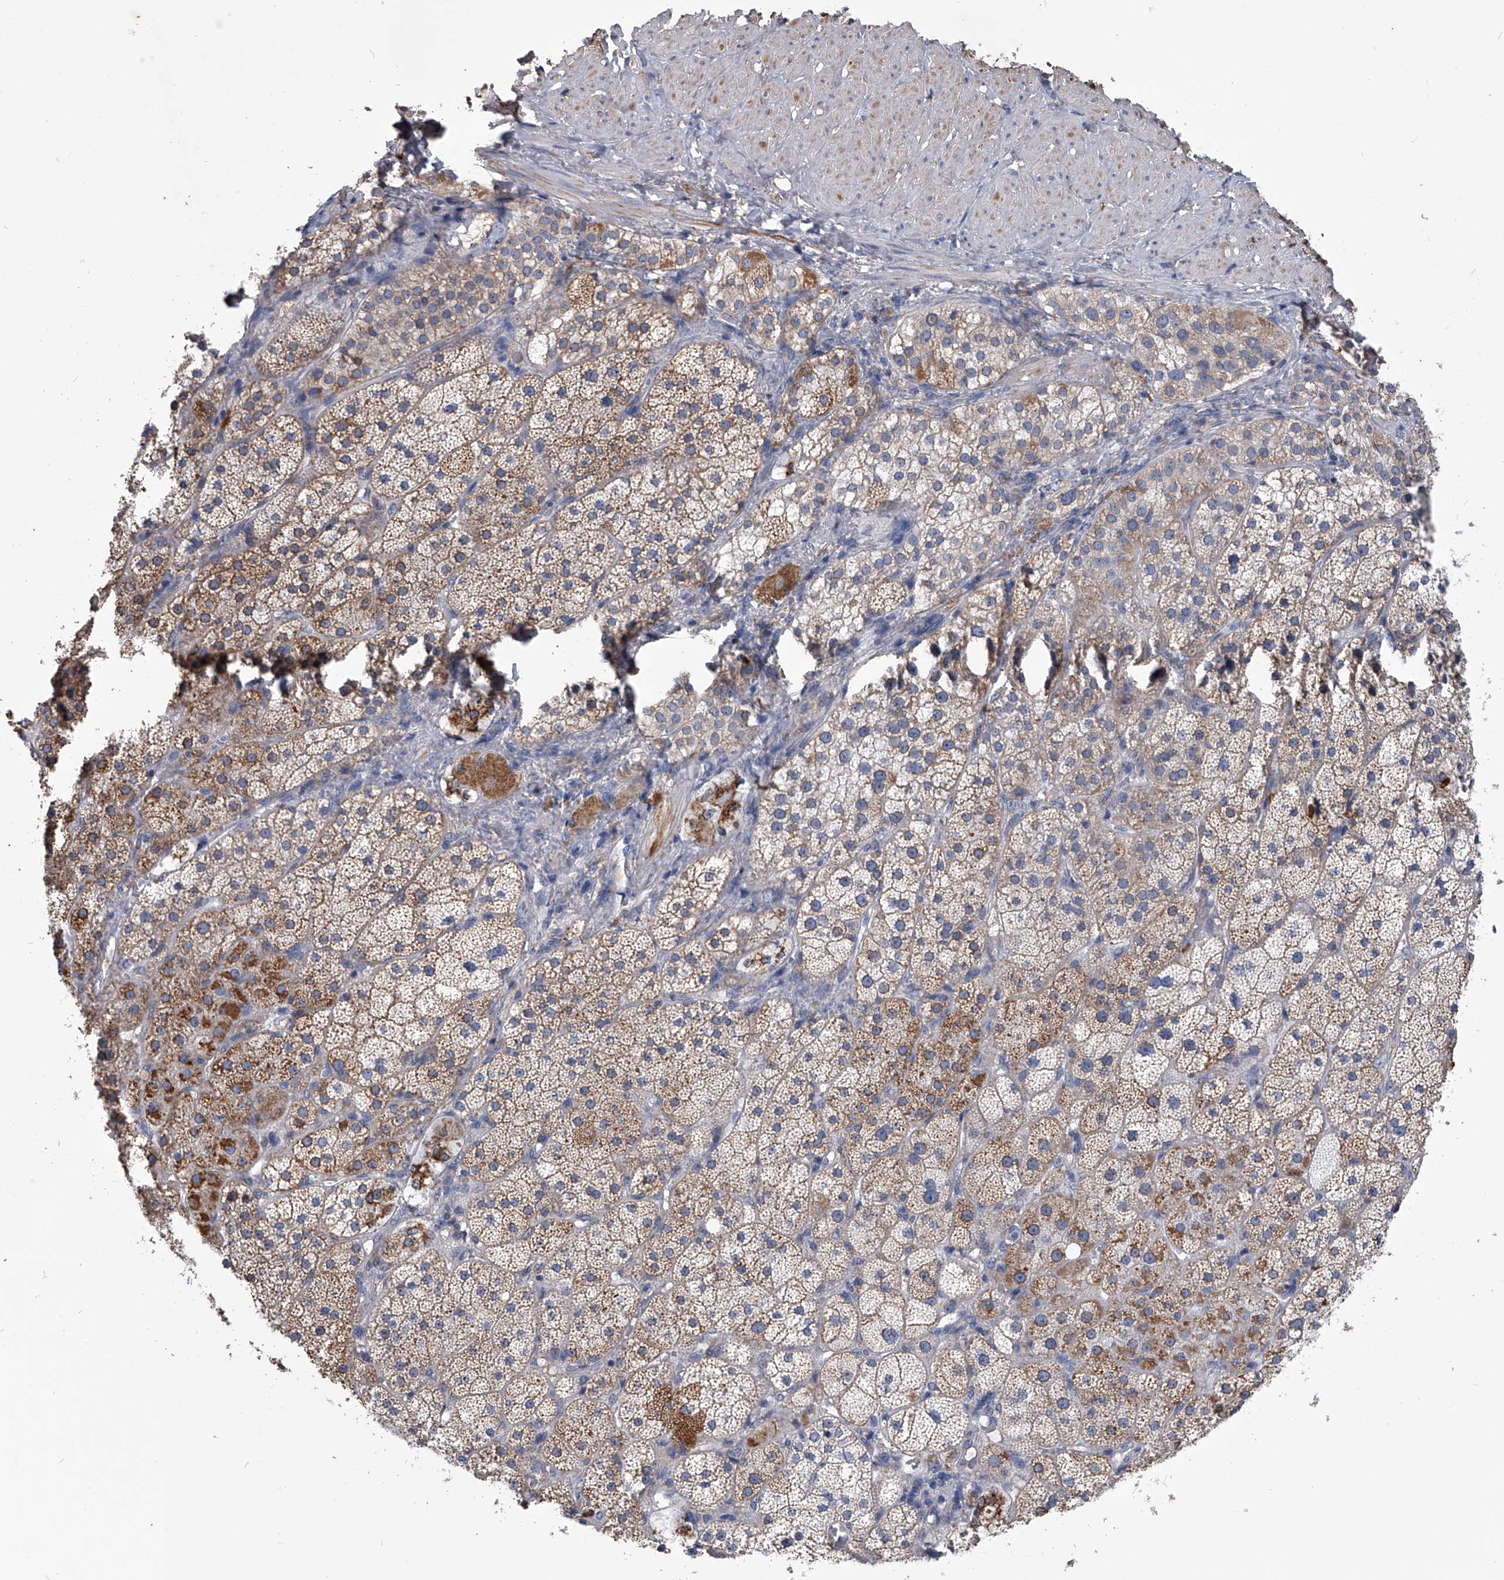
{"staining": {"intensity": "moderate", "quantity": ">75%", "location": "cytoplasmic/membranous"}, "tissue": "adrenal gland", "cell_type": "Glandular cells", "image_type": "normal", "snomed": [{"axis": "morphology", "description": "Normal tissue, NOS"}, {"axis": "topography", "description": "Adrenal gland"}], "caption": "This is an image of IHC staining of unremarkable adrenal gland, which shows moderate positivity in the cytoplasmic/membranous of glandular cells.", "gene": "OAT", "patient": {"sex": "male", "age": 57}}